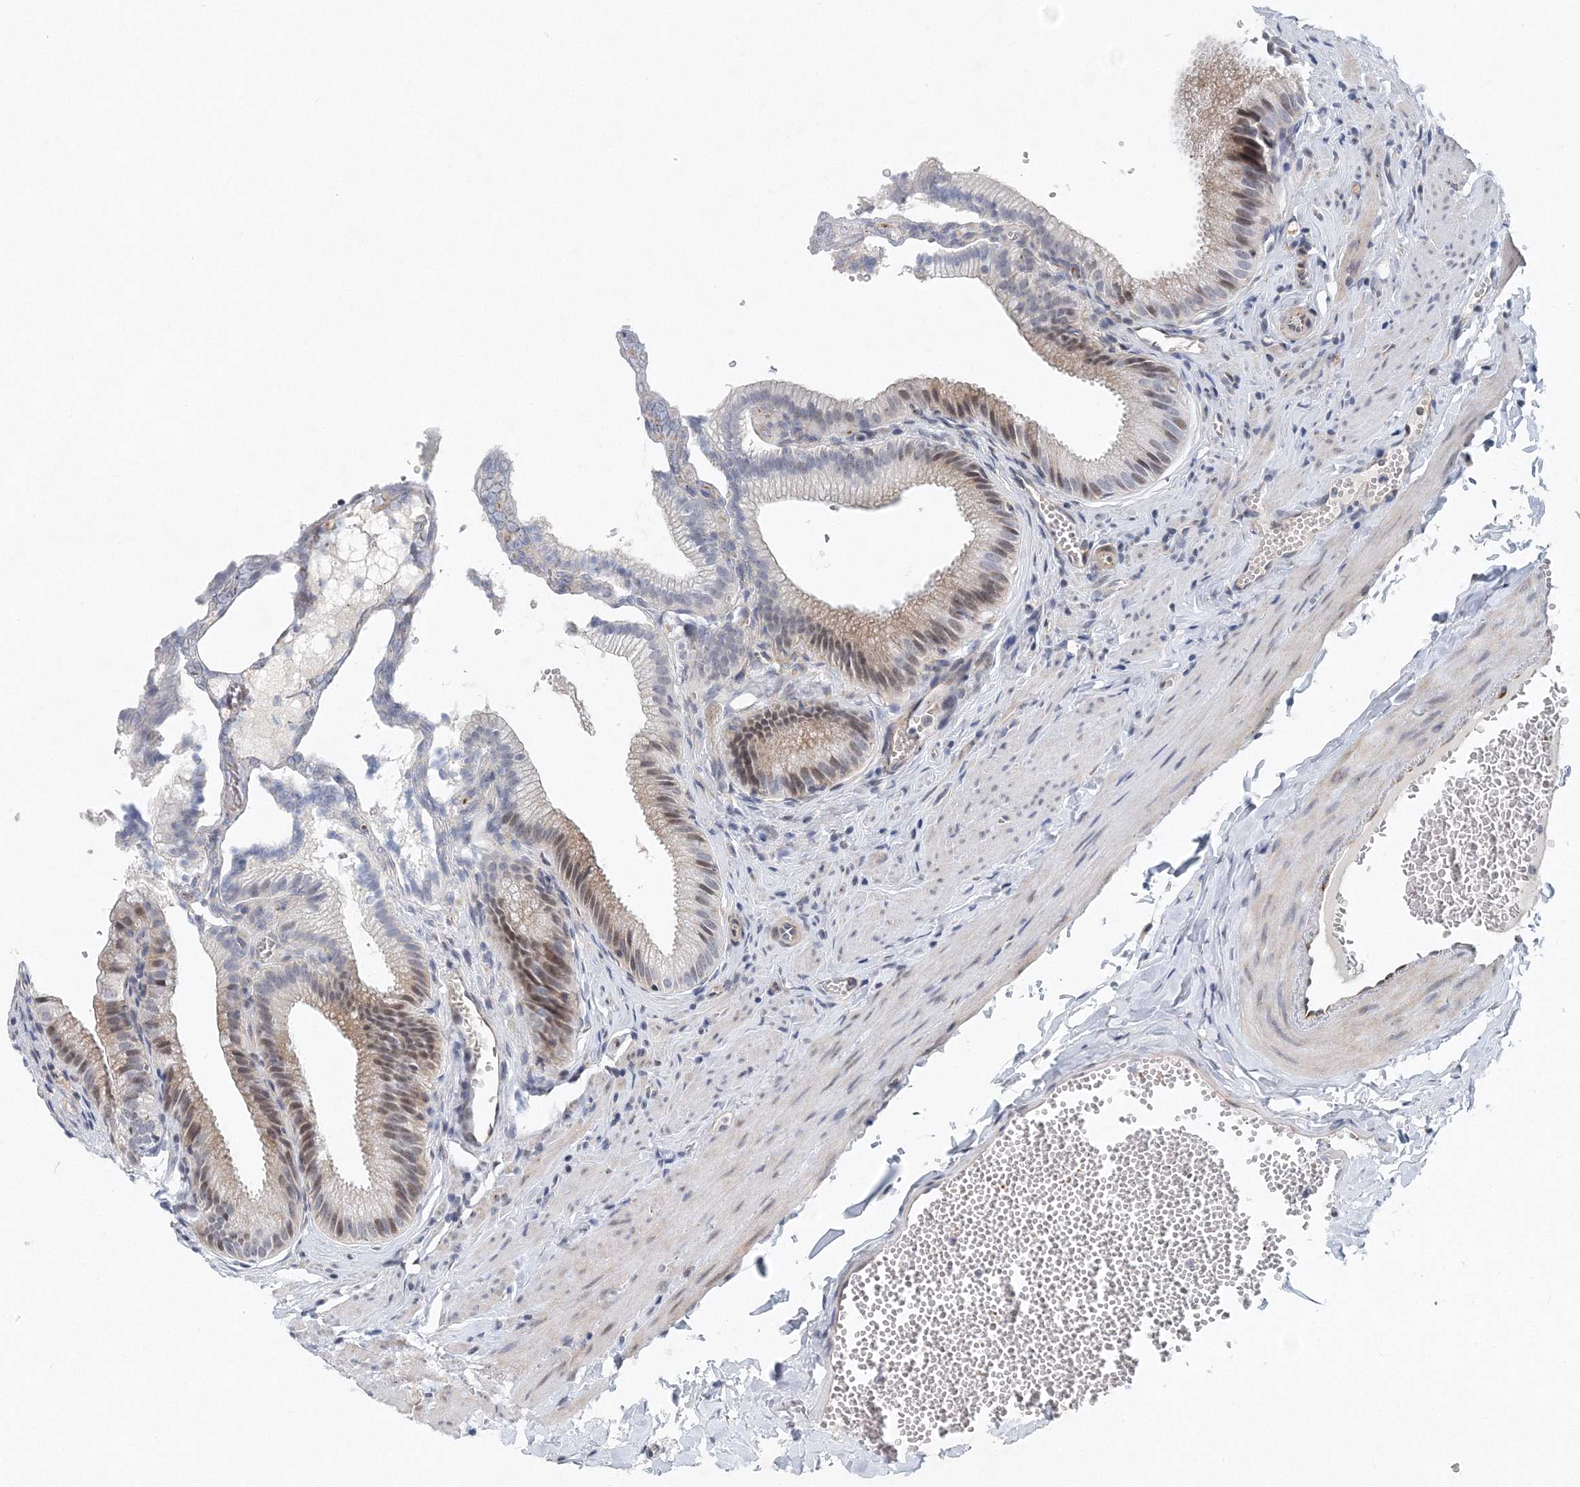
{"staining": {"intensity": "moderate", "quantity": "<25%", "location": "nuclear"}, "tissue": "gallbladder", "cell_type": "Glandular cells", "image_type": "normal", "snomed": [{"axis": "morphology", "description": "Normal tissue, NOS"}, {"axis": "topography", "description": "Gallbladder"}], "caption": "Immunohistochemical staining of benign gallbladder exhibits moderate nuclear protein positivity in approximately <25% of glandular cells. (Stains: DAB (3,3'-diaminobenzidine) in brown, nuclei in blue, Microscopy: brightfield microscopy at high magnification).", "gene": "UIMC1", "patient": {"sex": "male", "age": 38}}